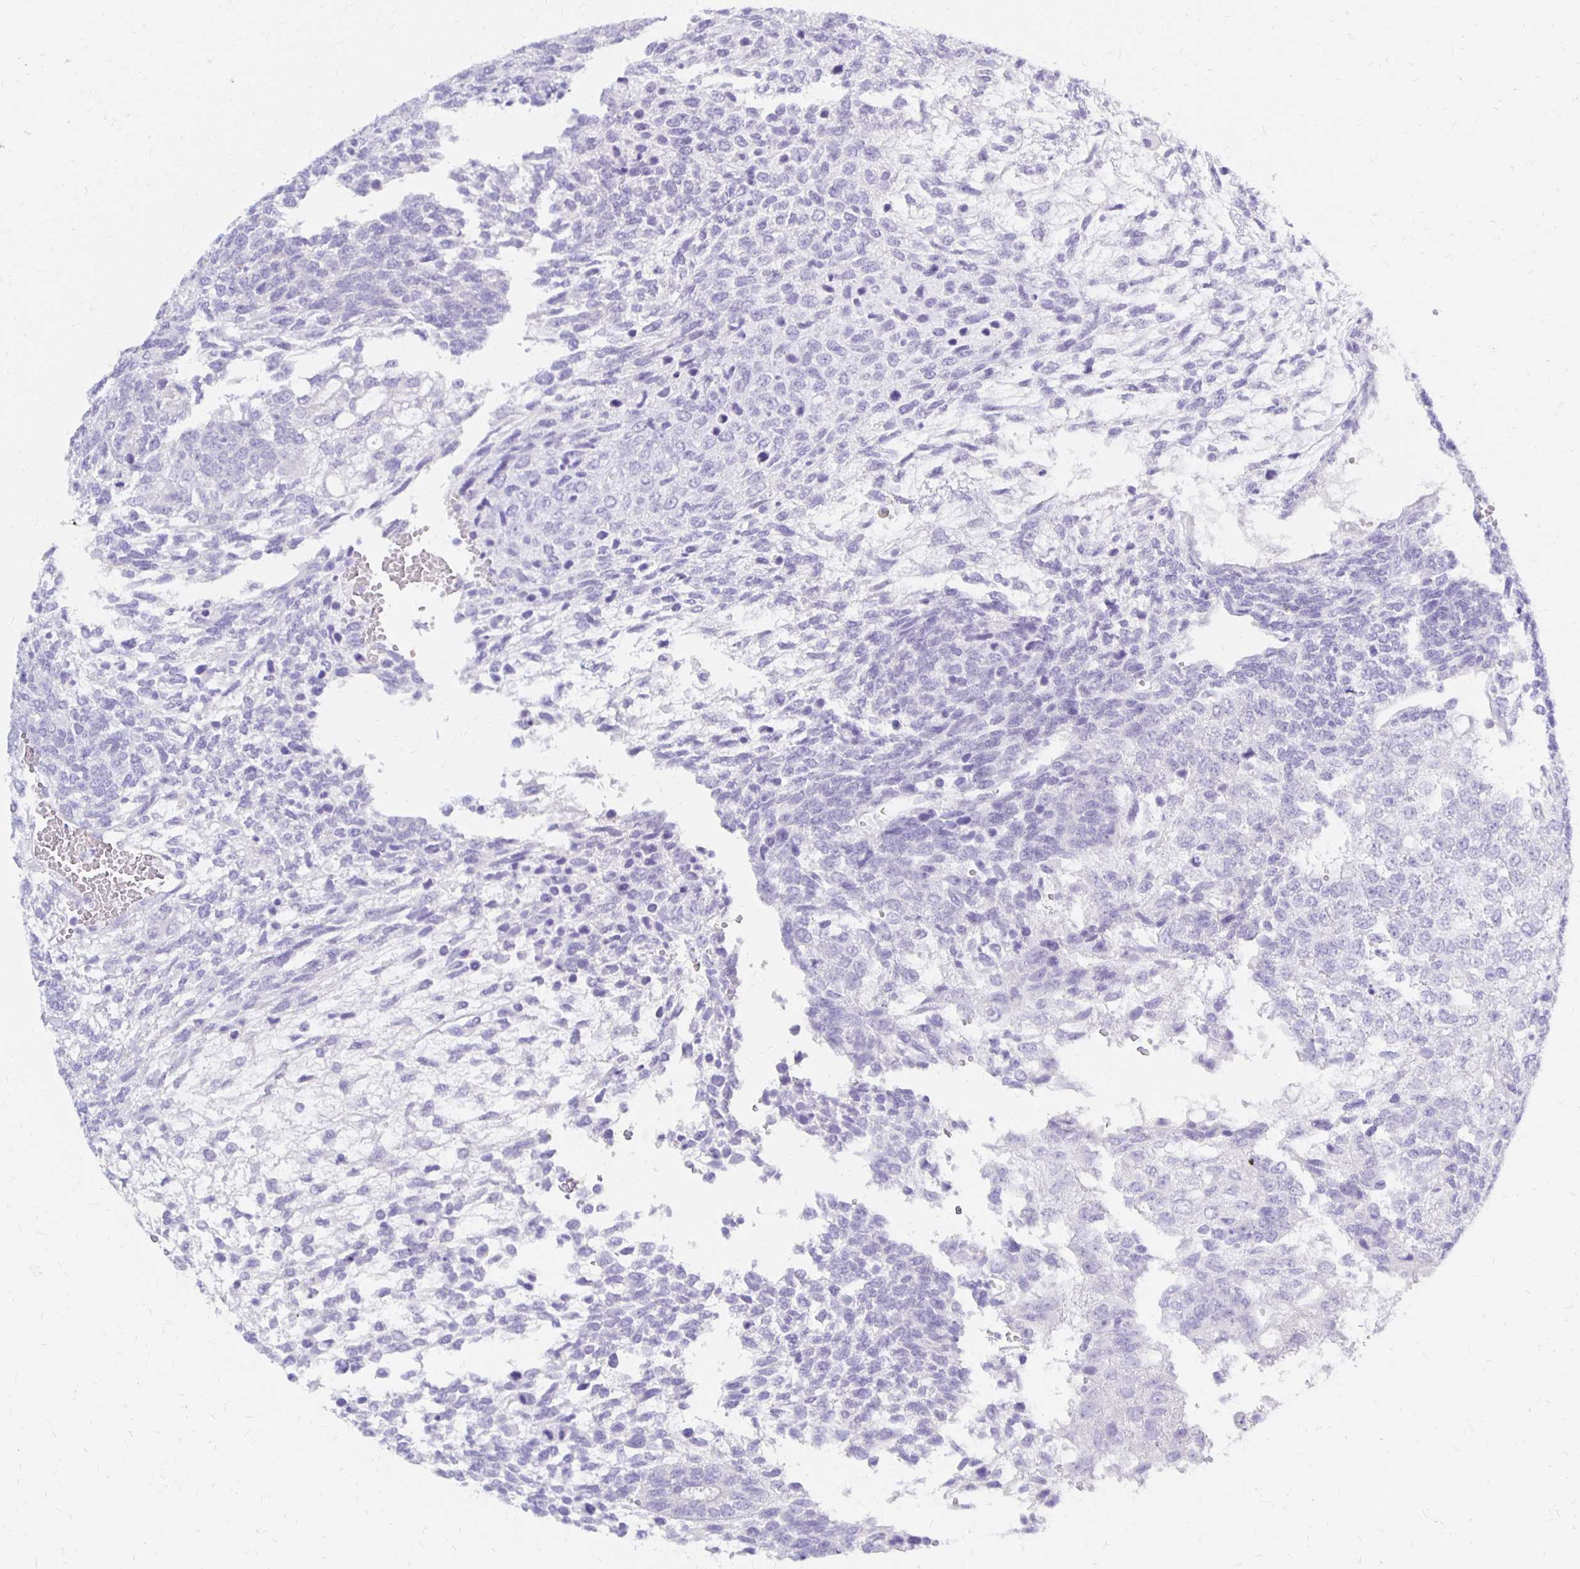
{"staining": {"intensity": "negative", "quantity": "none", "location": "none"}, "tissue": "testis cancer", "cell_type": "Tumor cells", "image_type": "cancer", "snomed": [{"axis": "morphology", "description": "Normal tissue, NOS"}, {"axis": "morphology", "description": "Carcinoma, Embryonal, NOS"}, {"axis": "topography", "description": "Testis"}, {"axis": "topography", "description": "Epididymis"}], "caption": "Testis cancer (embryonal carcinoma) was stained to show a protein in brown. There is no significant expression in tumor cells.", "gene": "FNTB", "patient": {"sex": "male", "age": 23}}